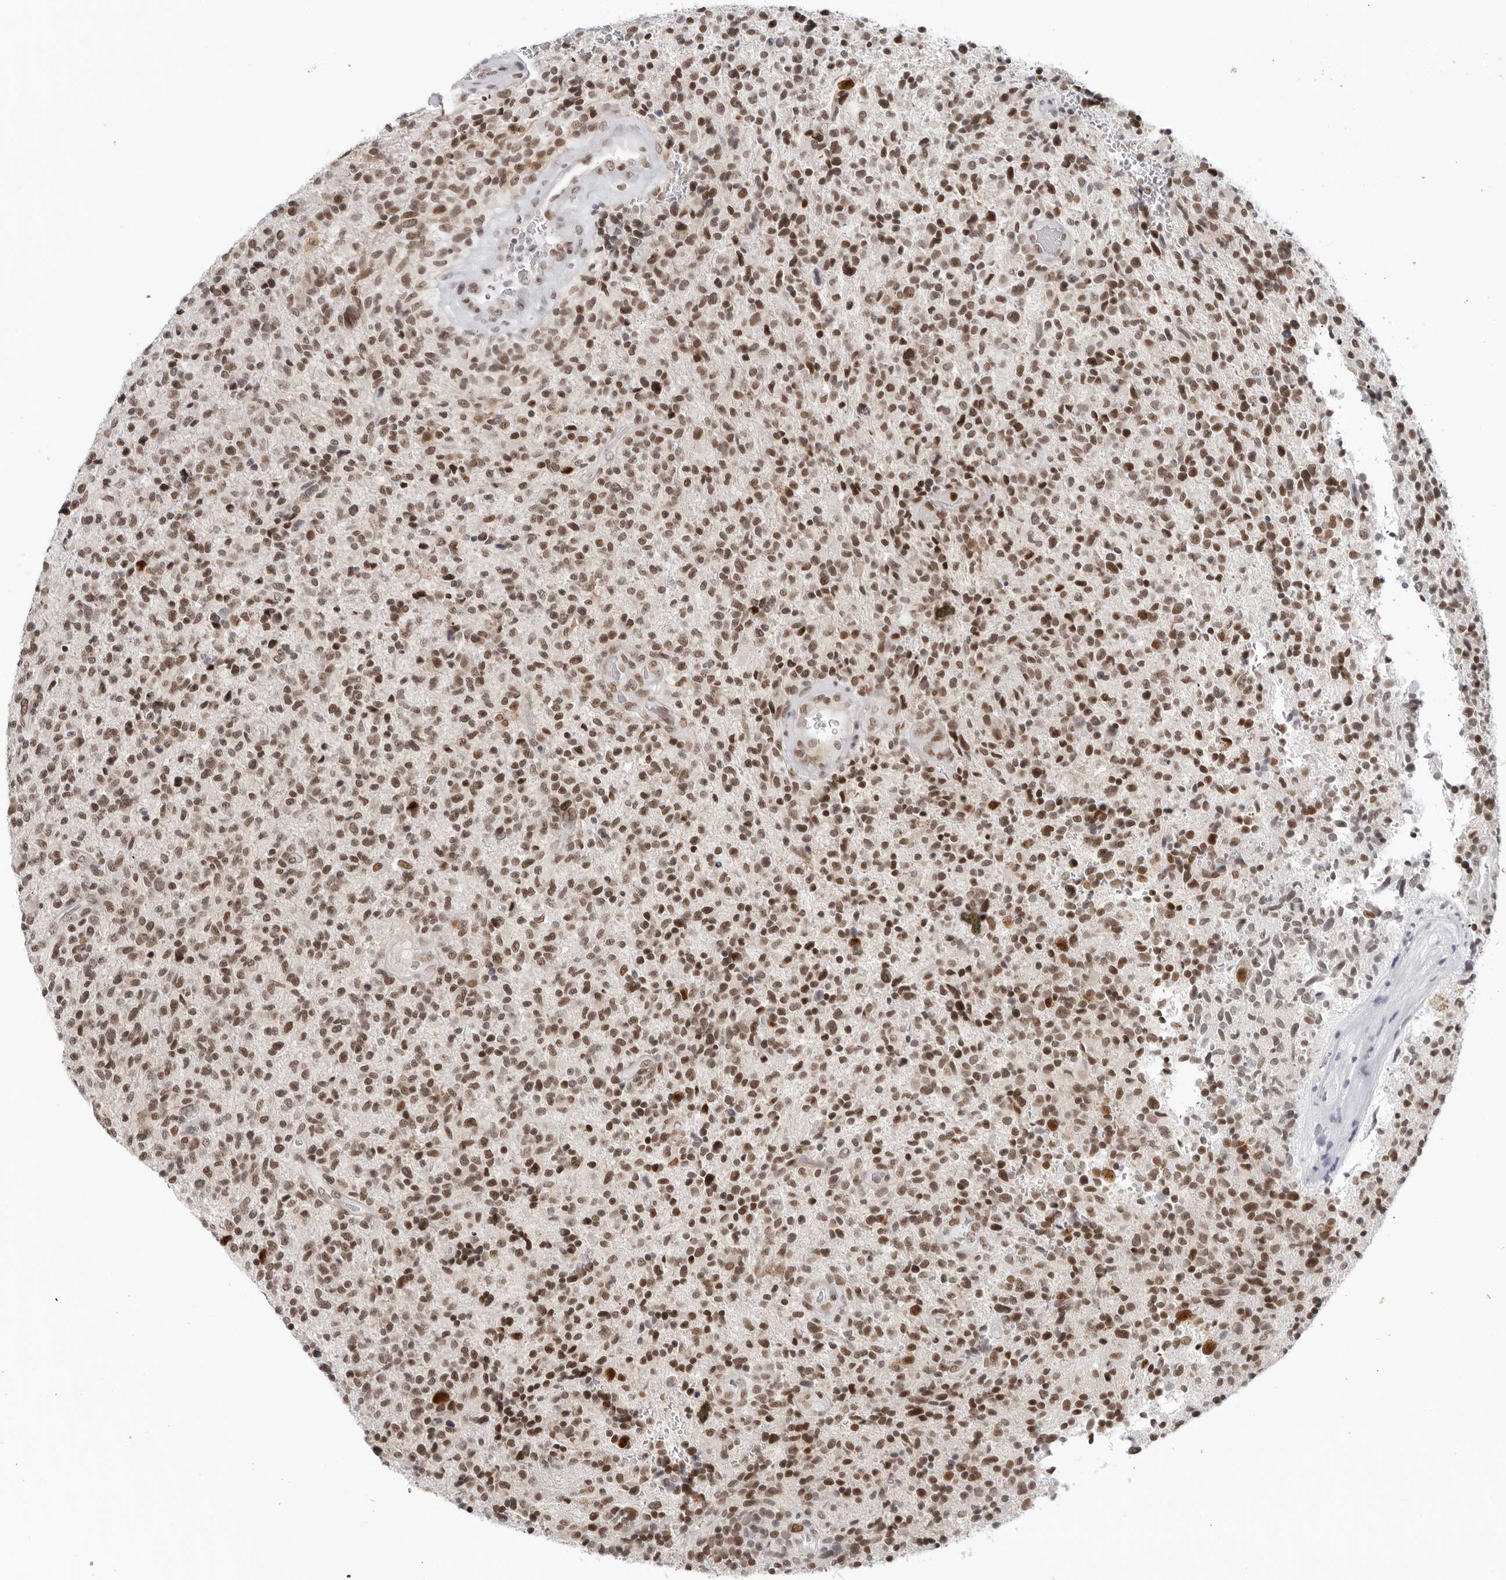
{"staining": {"intensity": "moderate", "quantity": ">75%", "location": "nuclear"}, "tissue": "glioma", "cell_type": "Tumor cells", "image_type": "cancer", "snomed": [{"axis": "morphology", "description": "Glioma, malignant, High grade"}, {"axis": "topography", "description": "Brain"}], "caption": "Human glioma stained with a protein marker demonstrates moderate staining in tumor cells.", "gene": "FOXK2", "patient": {"sex": "male", "age": 72}}